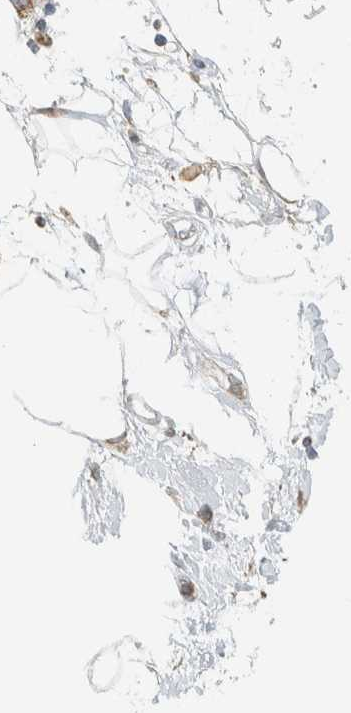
{"staining": {"intensity": "negative", "quantity": "none", "location": "none"}, "tissue": "adipose tissue", "cell_type": "Adipocytes", "image_type": "normal", "snomed": [{"axis": "morphology", "description": "Normal tissue, NOS"}, {"axis": "morphology", "description": "Adenocarcinoma, NOS"}, {"axis": "topography", "description": "Duodenum"}, {"axis": "topography", "description": "Peripheral nerve tissue"}], "caption": "Adipose tissue stained for a protein using immunohistochemistry shows no positivity adipocytes.", "gene": "CAPG", "patient": {"sex": "female", "age": 60}}